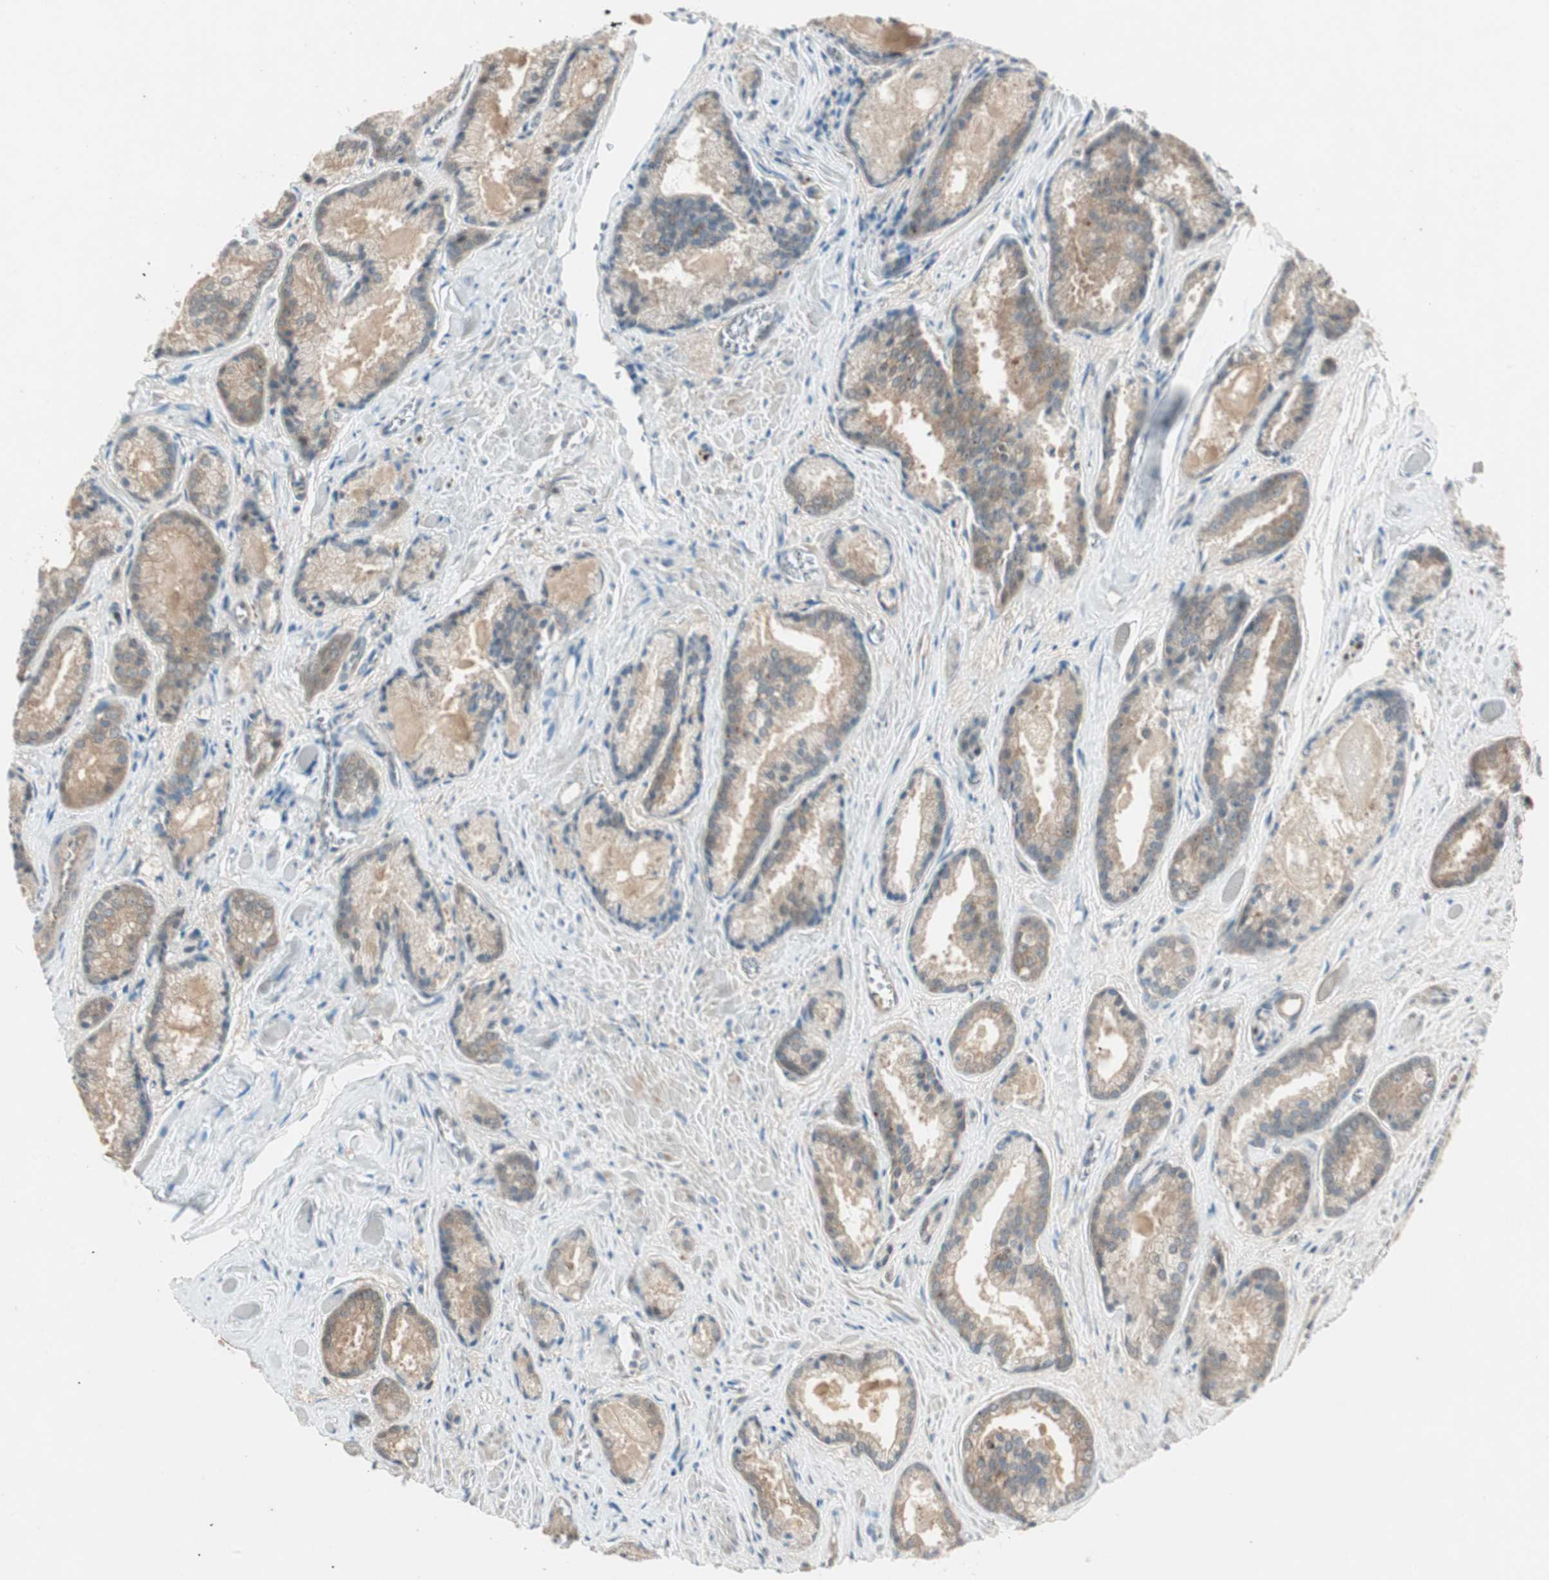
{"staining": {"intensity": "moderate", "quantity": ">75%", "location": "cytoplasmic/membranous"}, "tissue": "prostate cancer", "cell_type": "Tumor cells", "image_type": "cancer", "snomed": [{"axis": "morphology", "description": "Adenocarcinoma, Low grade"}, {"axis": "topography", "description": "Prostate"}], "caption": "About >75% of tumor cells in prostate cancer (adenocarcinoma (low-grade)) exhibit moderate cytoplasmic/membranous protein expression as visualized by brown immunohistochemical staining.", "gene": "NCLN", "patient": {"sex": "male", "age": 64}}